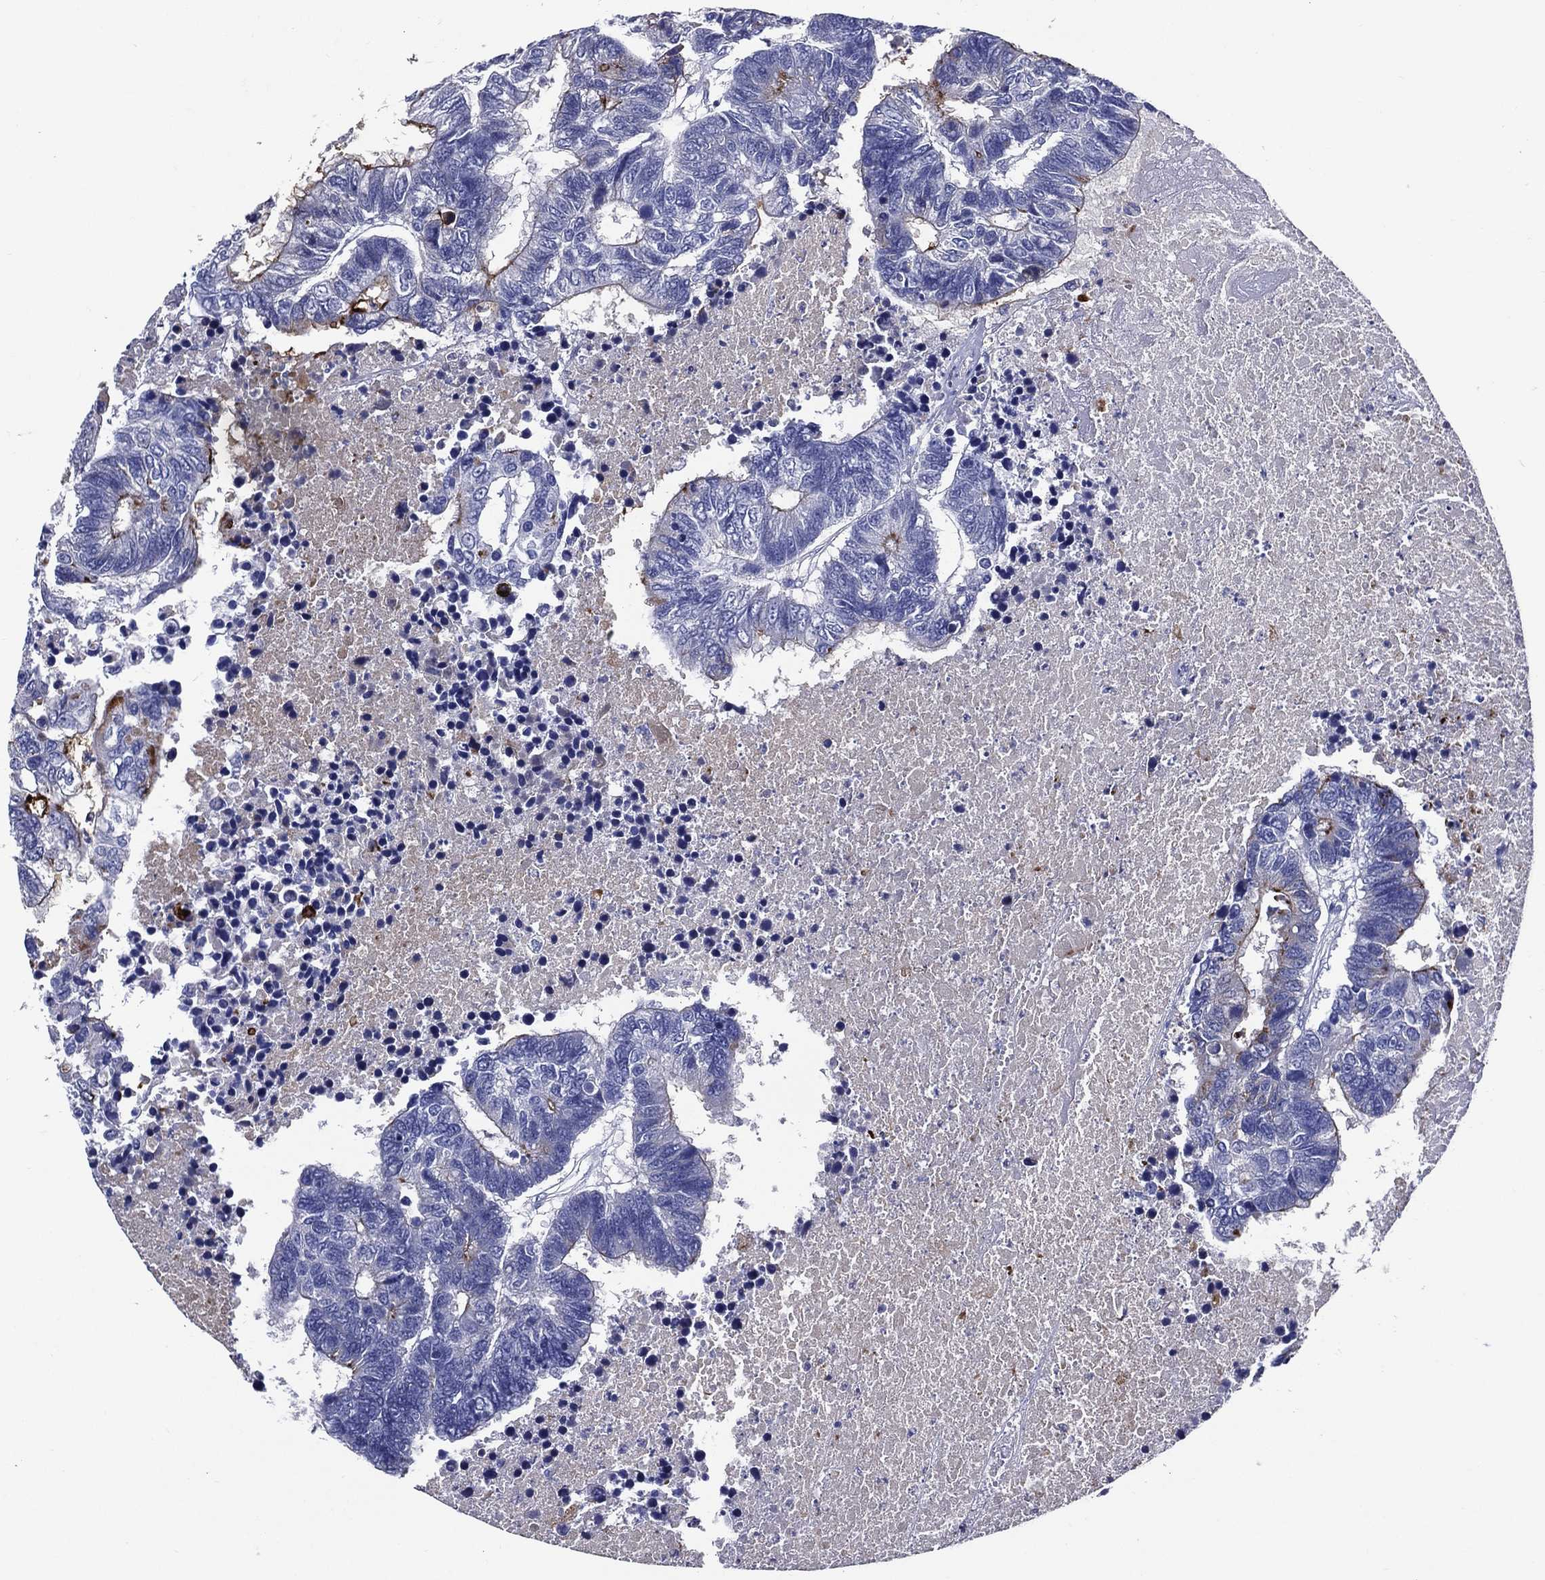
{"staining": {"intensity": "strong", "quantity": "<25%", "location": "cytoplasmic/membranous"}, "tissue": "colorectal cancer", "cell_type": "Tumor cells", "image_type": "cancer", "snomed": [{"axis": "morphology", "description": "Adenocarcinoma, NOS"}, {"axis": "topography", "description": "Colon"}], "caption": "This micrograph exhibits colorectal cancer stained with immunohistochemistry (IHC) to label a protein in brown. The cytoplasmic/membranous of tumor cells show strong positivity for the protein. Nuclei are counter-stained blue.", "gene": "ACE2", "patient": {"sex": "female", "age": 48}}